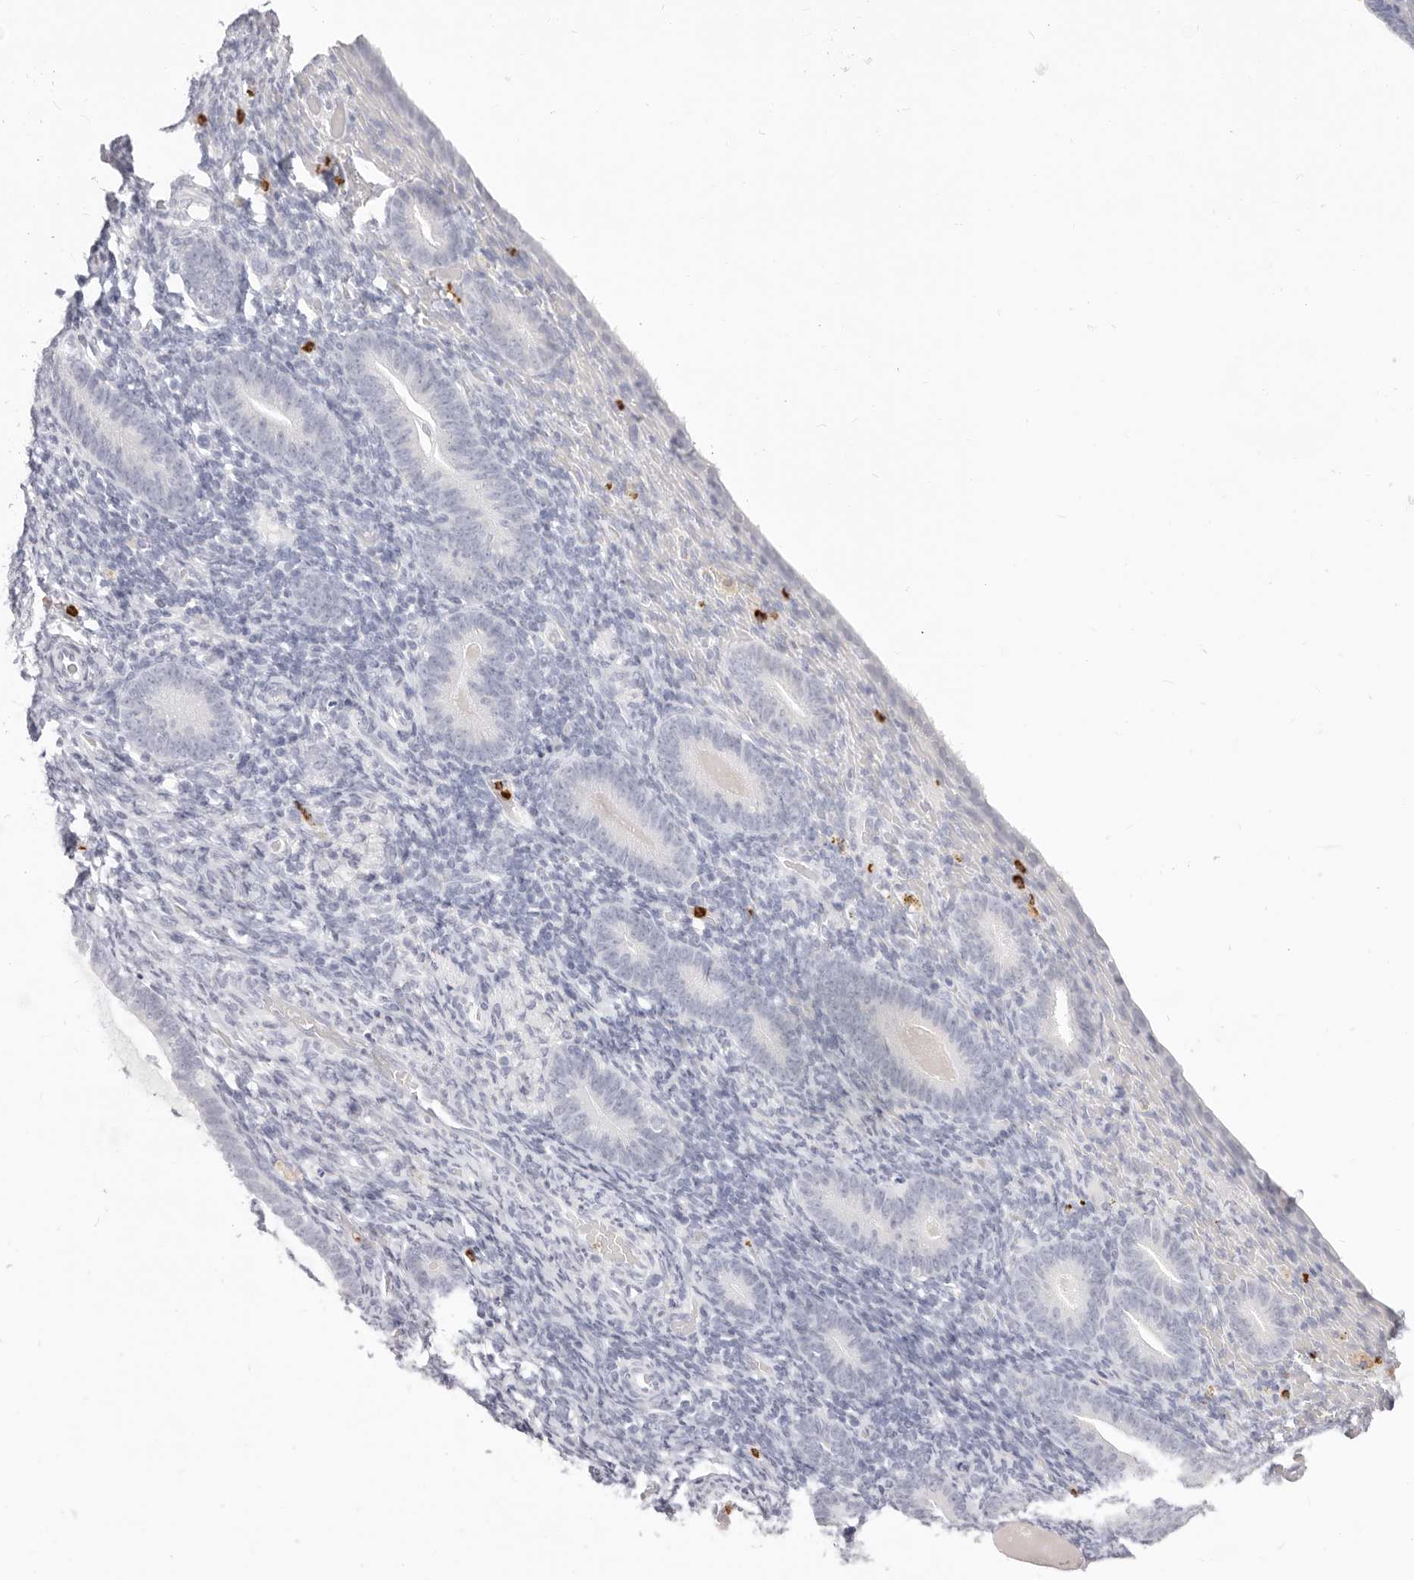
{"staining": {"intensity": "negative", "quantity": "none", "location": "none"}, "tissue": "endometrium", "cell_type": "Cells in endometrial stroma", "image_type": "normal", "snomed": [{"axis": "morphology", "description": "Normal tissue, NOS"}, {"axis": "topography", "description": "Endometrium"}], "caption": "High power microscopy photomicrograph of an IHC image of normal endometrium, revealing no significant expression in cells in endometrial stroma. (DAB (3,3'-diaminobenzidine) immunohistochemistry (IHC) with hematoxylin counter stain).", "gene": "CAMP", "patient": {"sex": "female", "age": 51}}